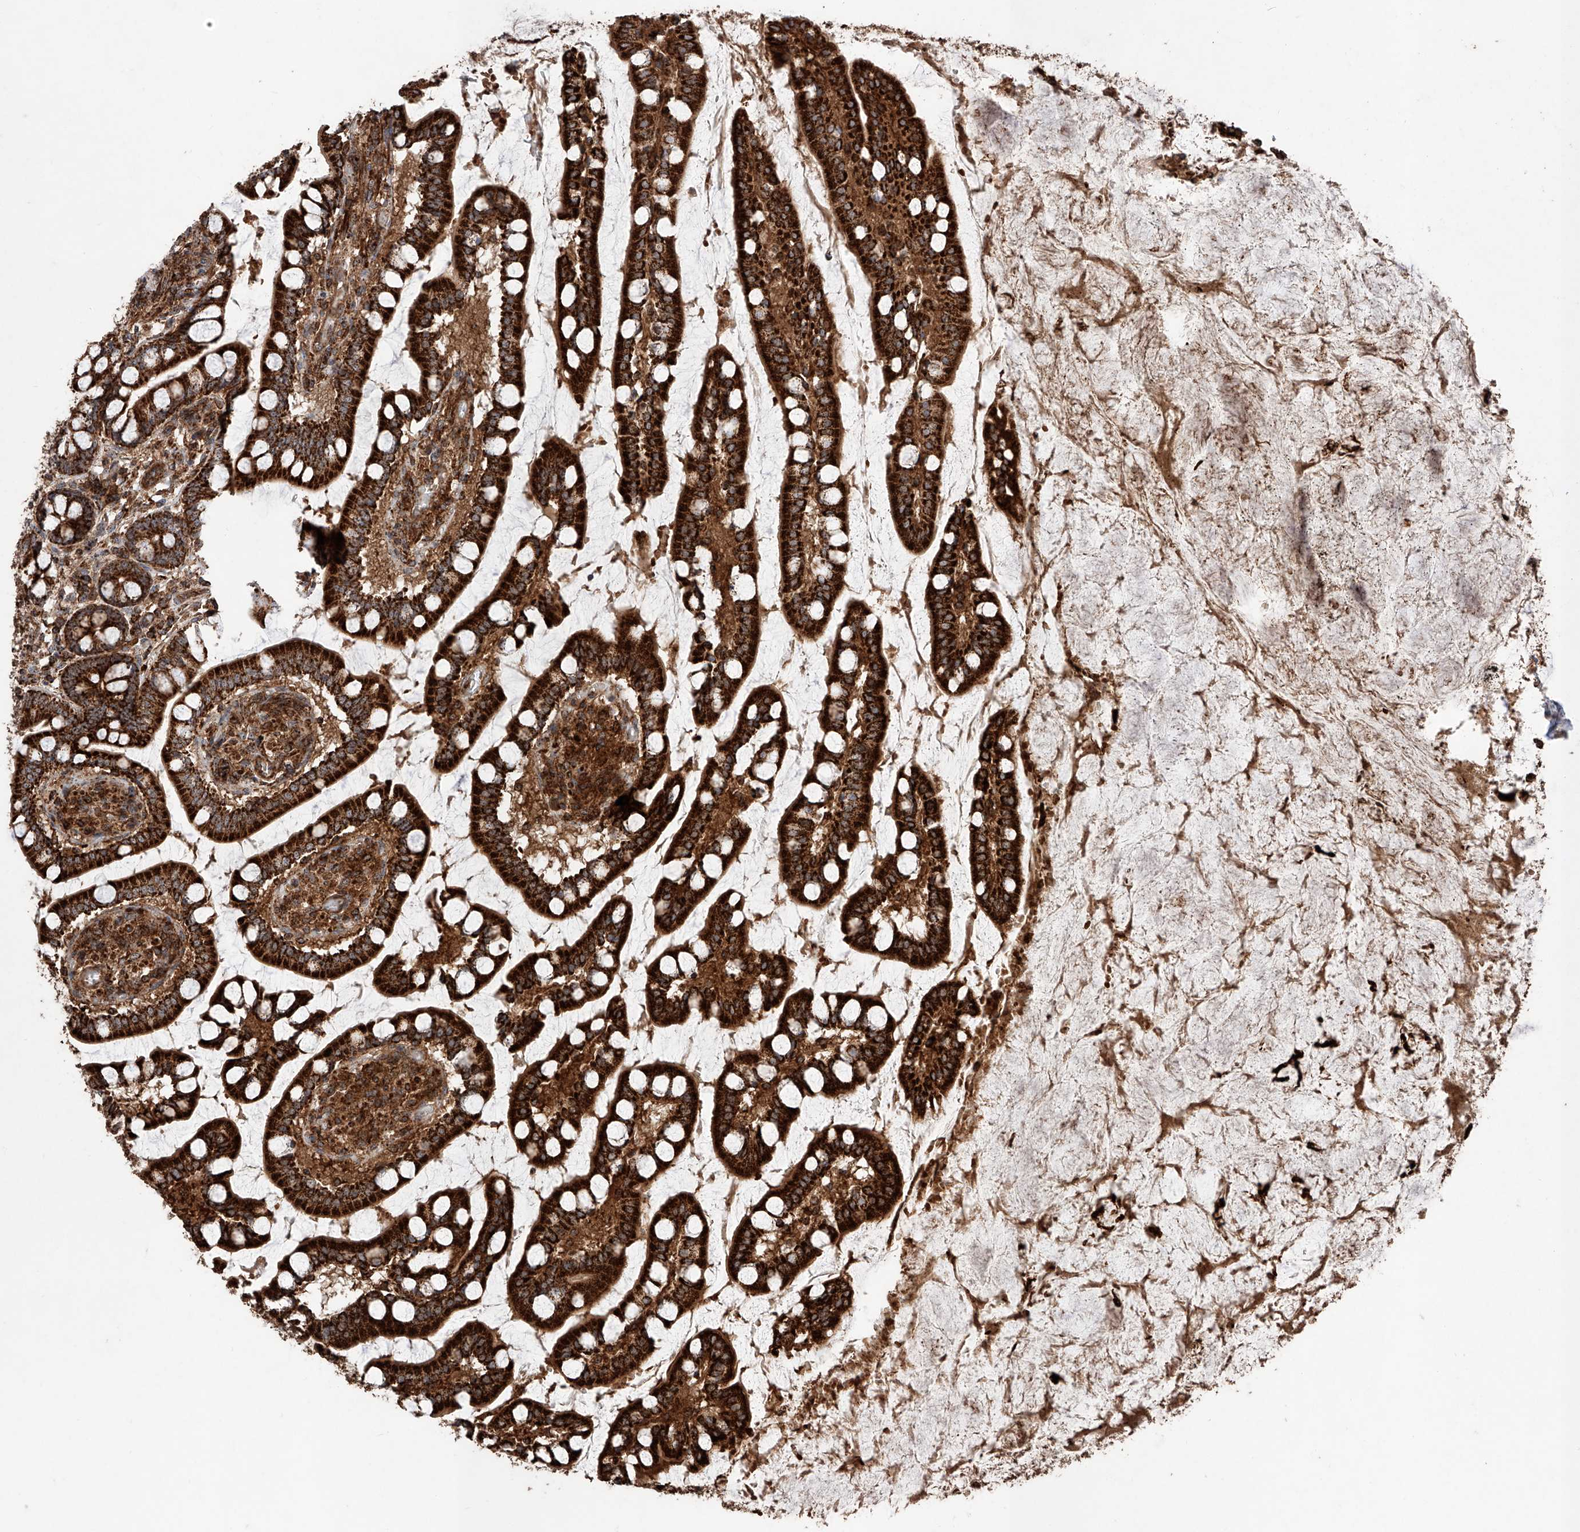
{"staining": {"intensity": "strong", "quantity": ">75%", "location": "cytoplasmic/membranous"}, "tissue": "small intestine", "cell_type": "Glandular cells", "image_type": "normal", "snomed": [{"axis": "morphology", "description": "Normal tissue, NOS"}, {"axis": "topography", "description": "Small intestine"}], "caption": "Immunohistochemical staining of normal small intestine exhibits high levels of strong cytoplasmic/membranous expression in approximately >75% of glandular cells.", "gene": "PISD", "patient": {"sex": "male", "age": 52}}